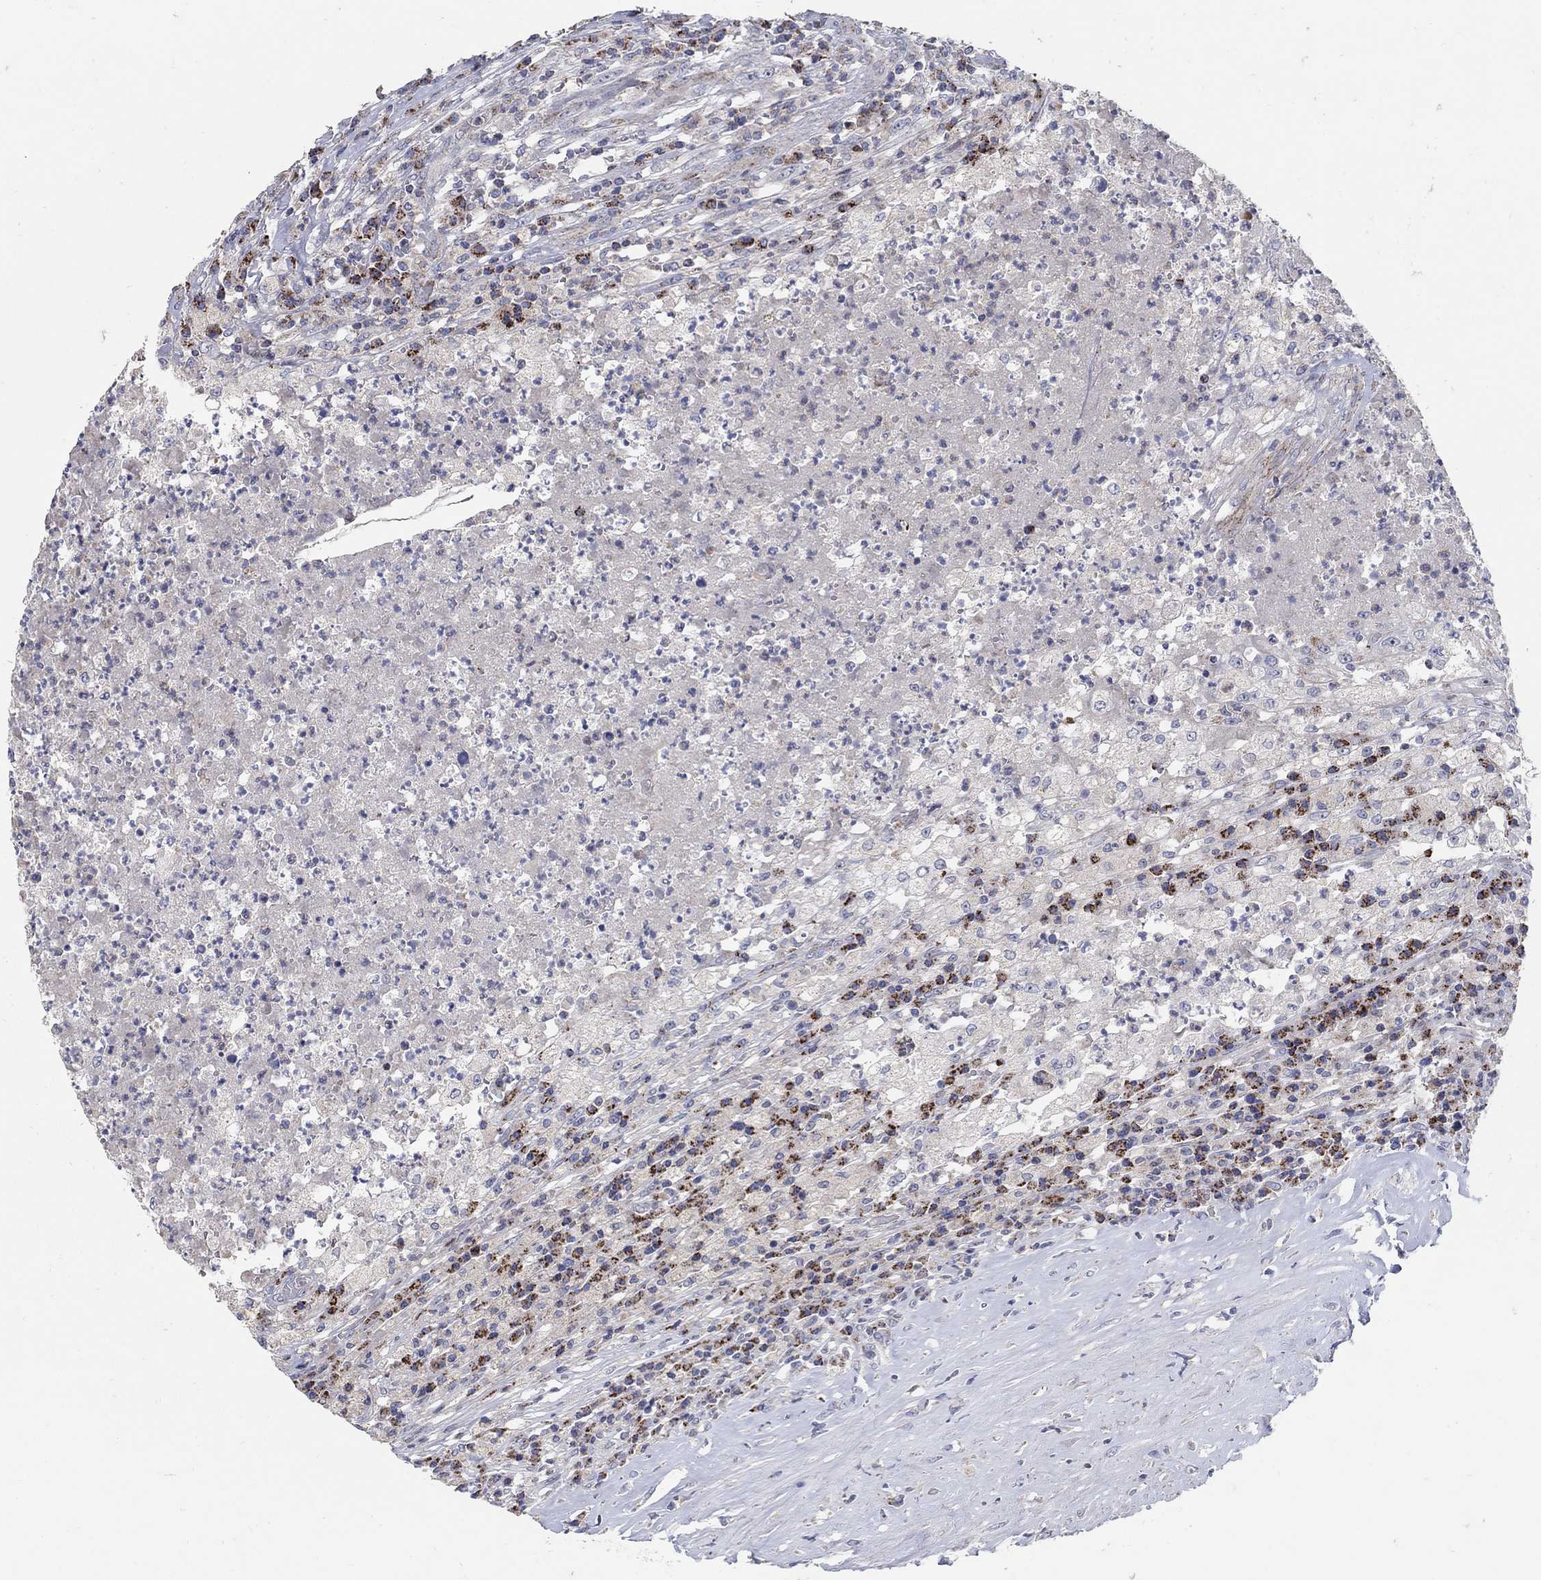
{"staining": {"intensity": "negative", "quantity": "none", "location": "none"}, "tissue": "testis cancer", "cell_type": "Tumor cells", "image_type": "cancer", "snomed": [{"axis": "morphology", "description": "Necrosis, NOS"}, {"axis": "morphology", "description": "Carcinoma, Embryonal, NOS"}, {"axis": "topography", "description": "Testis"}], "caption": "High power microscopy photomicrograph of an IHC image of testis cancer, revealing no significant expression in tumor cells. The staining was performed using DAB (3,3'-diaminobenzidine) to visualize the protein expression in brown, while the nuclei were stained in blue with hematoxylin (Magnification: 20x).", "gene": "HMX2", "patient": {"sex": "male", "age": 19}}